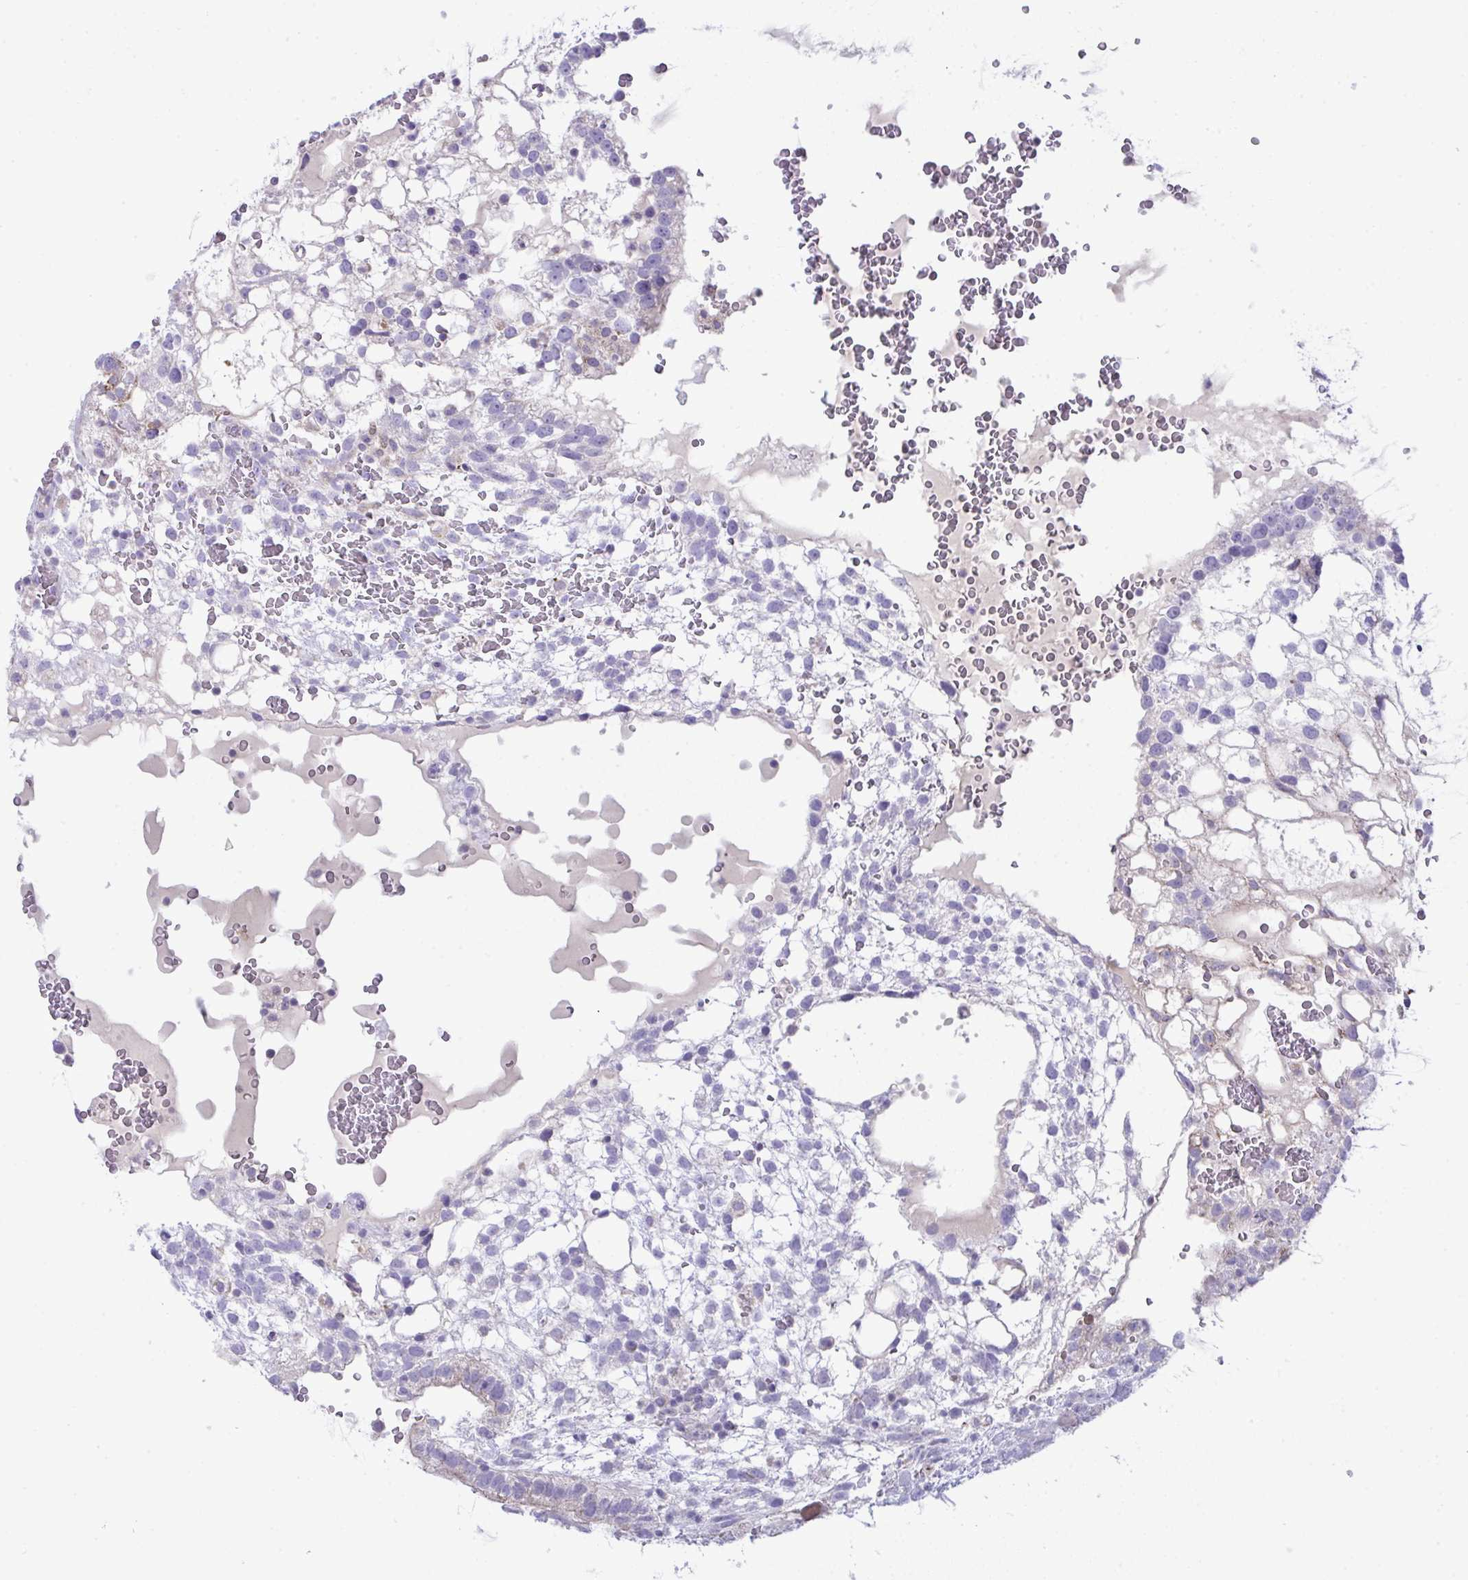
{"staining": {"intensity": "moderate", "quantity": "<25%", "location": "cytoplasmic/membranous"}, "tissue": "testis cancer", "cell_type": "Tumor cells", "image_type": "cancer", "snomed": [{"axis": "morphology", "description": "Normal tissue, NOS"}, {"axis": "morphology", "description": "Carcinoma, Embryonal, NOS"}, {"axis": "topography", "description": "Testis"}], "caption": "Moderate cytoplasmic/membranous staining is identified in about <25% of tumor cells in embryonal carcinoma (testis).", "gene": "PLA2G12B", "patient": {"sex": "male", "age": 32}}